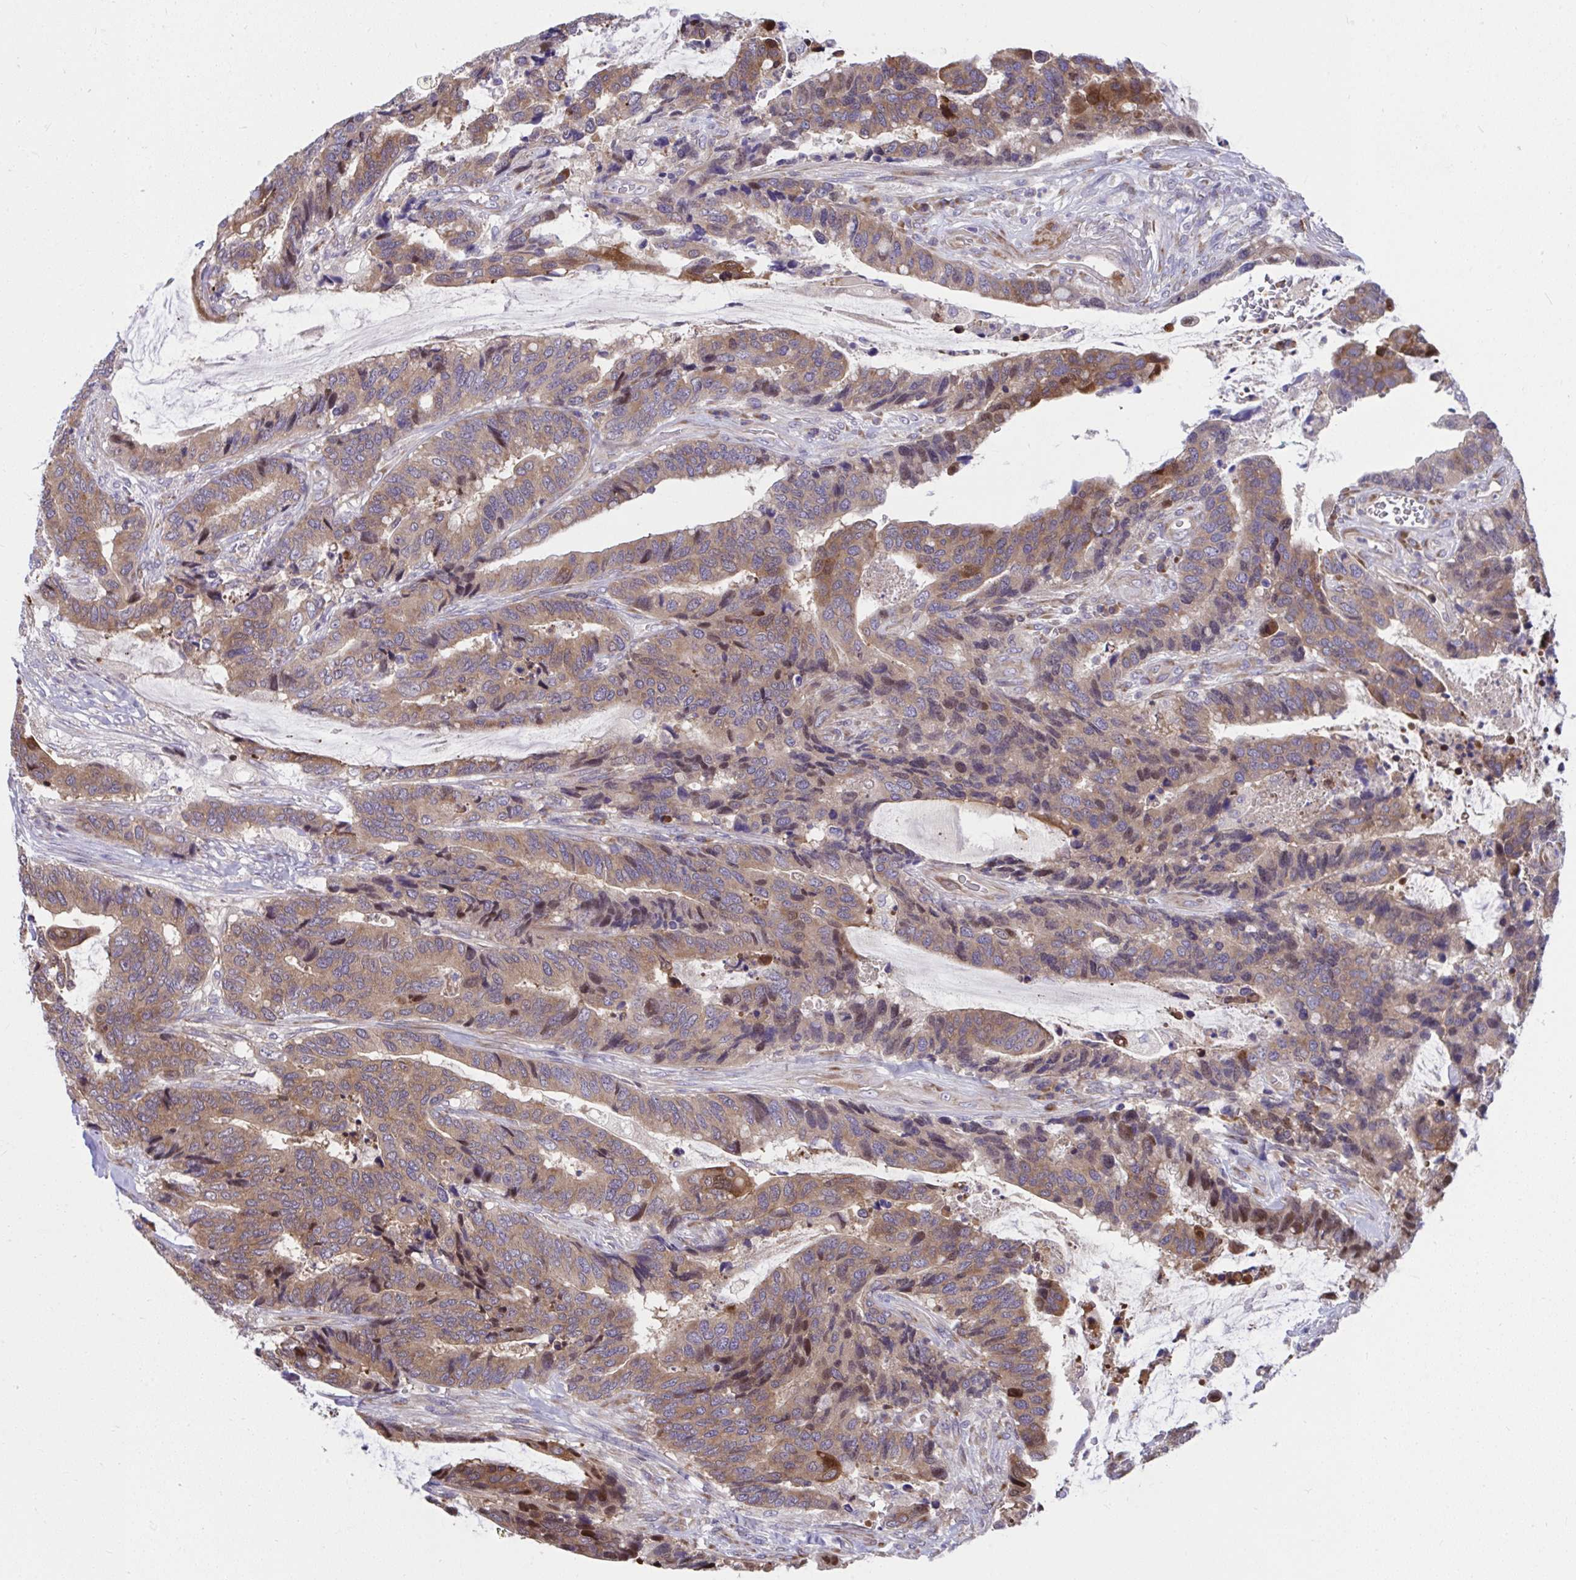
{"staining": {"intensity": "moderate", "quantity": ">75%", "location": "cytoplasmic/membranous"}, "tissue": "colorectal cancer", "cell_type": "Tumor cells", "image_type": "cancer", "snomed": [{"axis": "morphology", "description": "Adenocarcinoma, NOS"}, {"axis": "topography", "description": "Rectum"}], "caption": "Protein staining by IHC displays moderate cytoplasmic/membranous staining in approximately >75% of tumor cells in colorectal cancer.", "gene": "PCDHB7", "patient": {"sex": "female", "age": 59}}